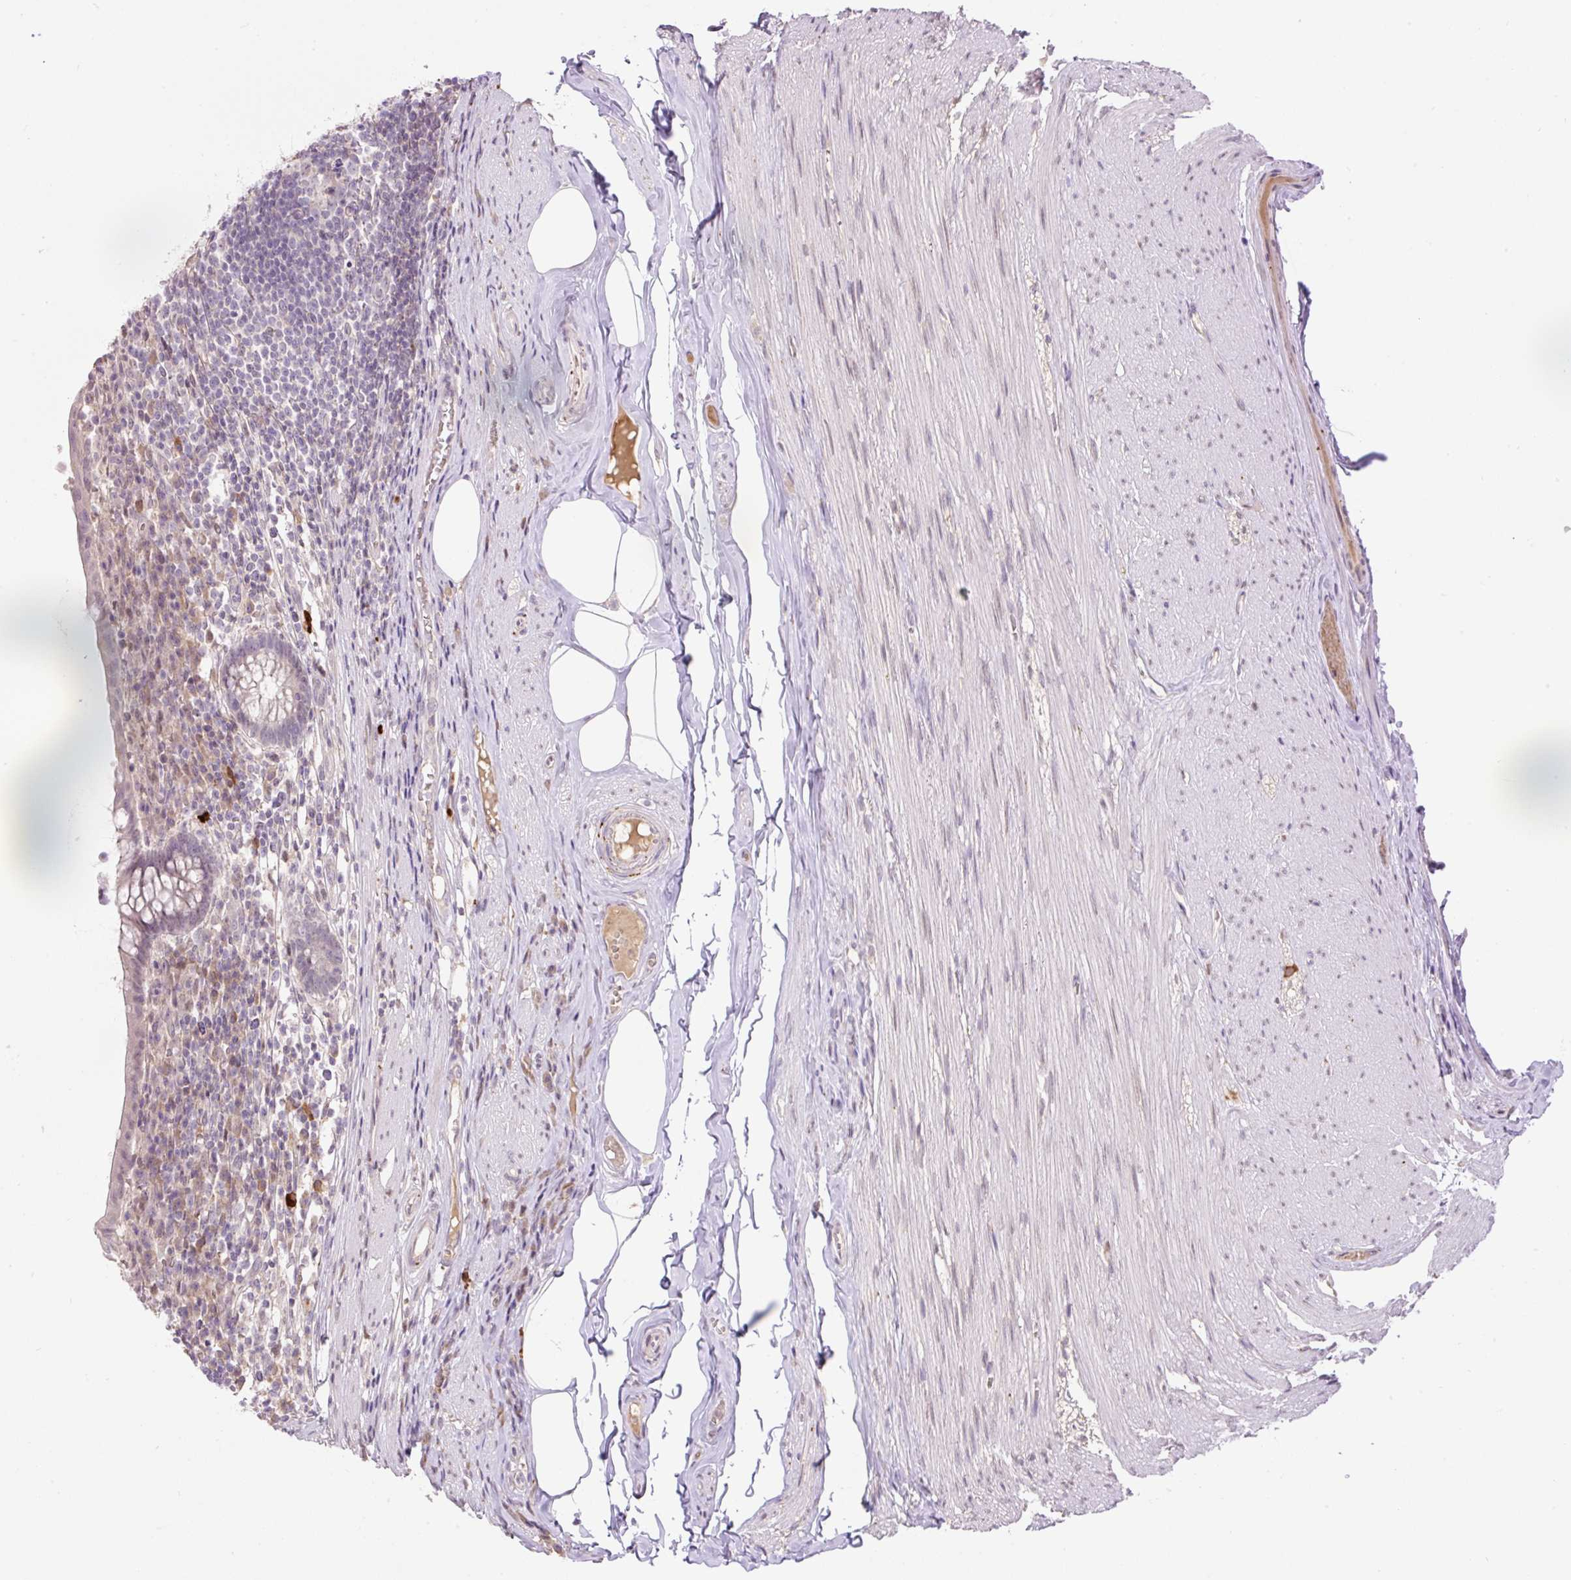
{"staining": {"intensity": "negative", "quantity": "none", "location": "none"}, "tissue": "appendix", "cell_type": "Glandular cells", "image_type": "normal", "snomed": [{"axis": "morphology", "description": "Normal tissue, NOS"}, {"axis": "topography", "description": "Appendix"}], "caption": "Immunohistochemical staining of normal appendix demonstrates no significant positivity in glandular cells.", "gene": "HABP4", "patient": {"sex": "female", "age": 56}}